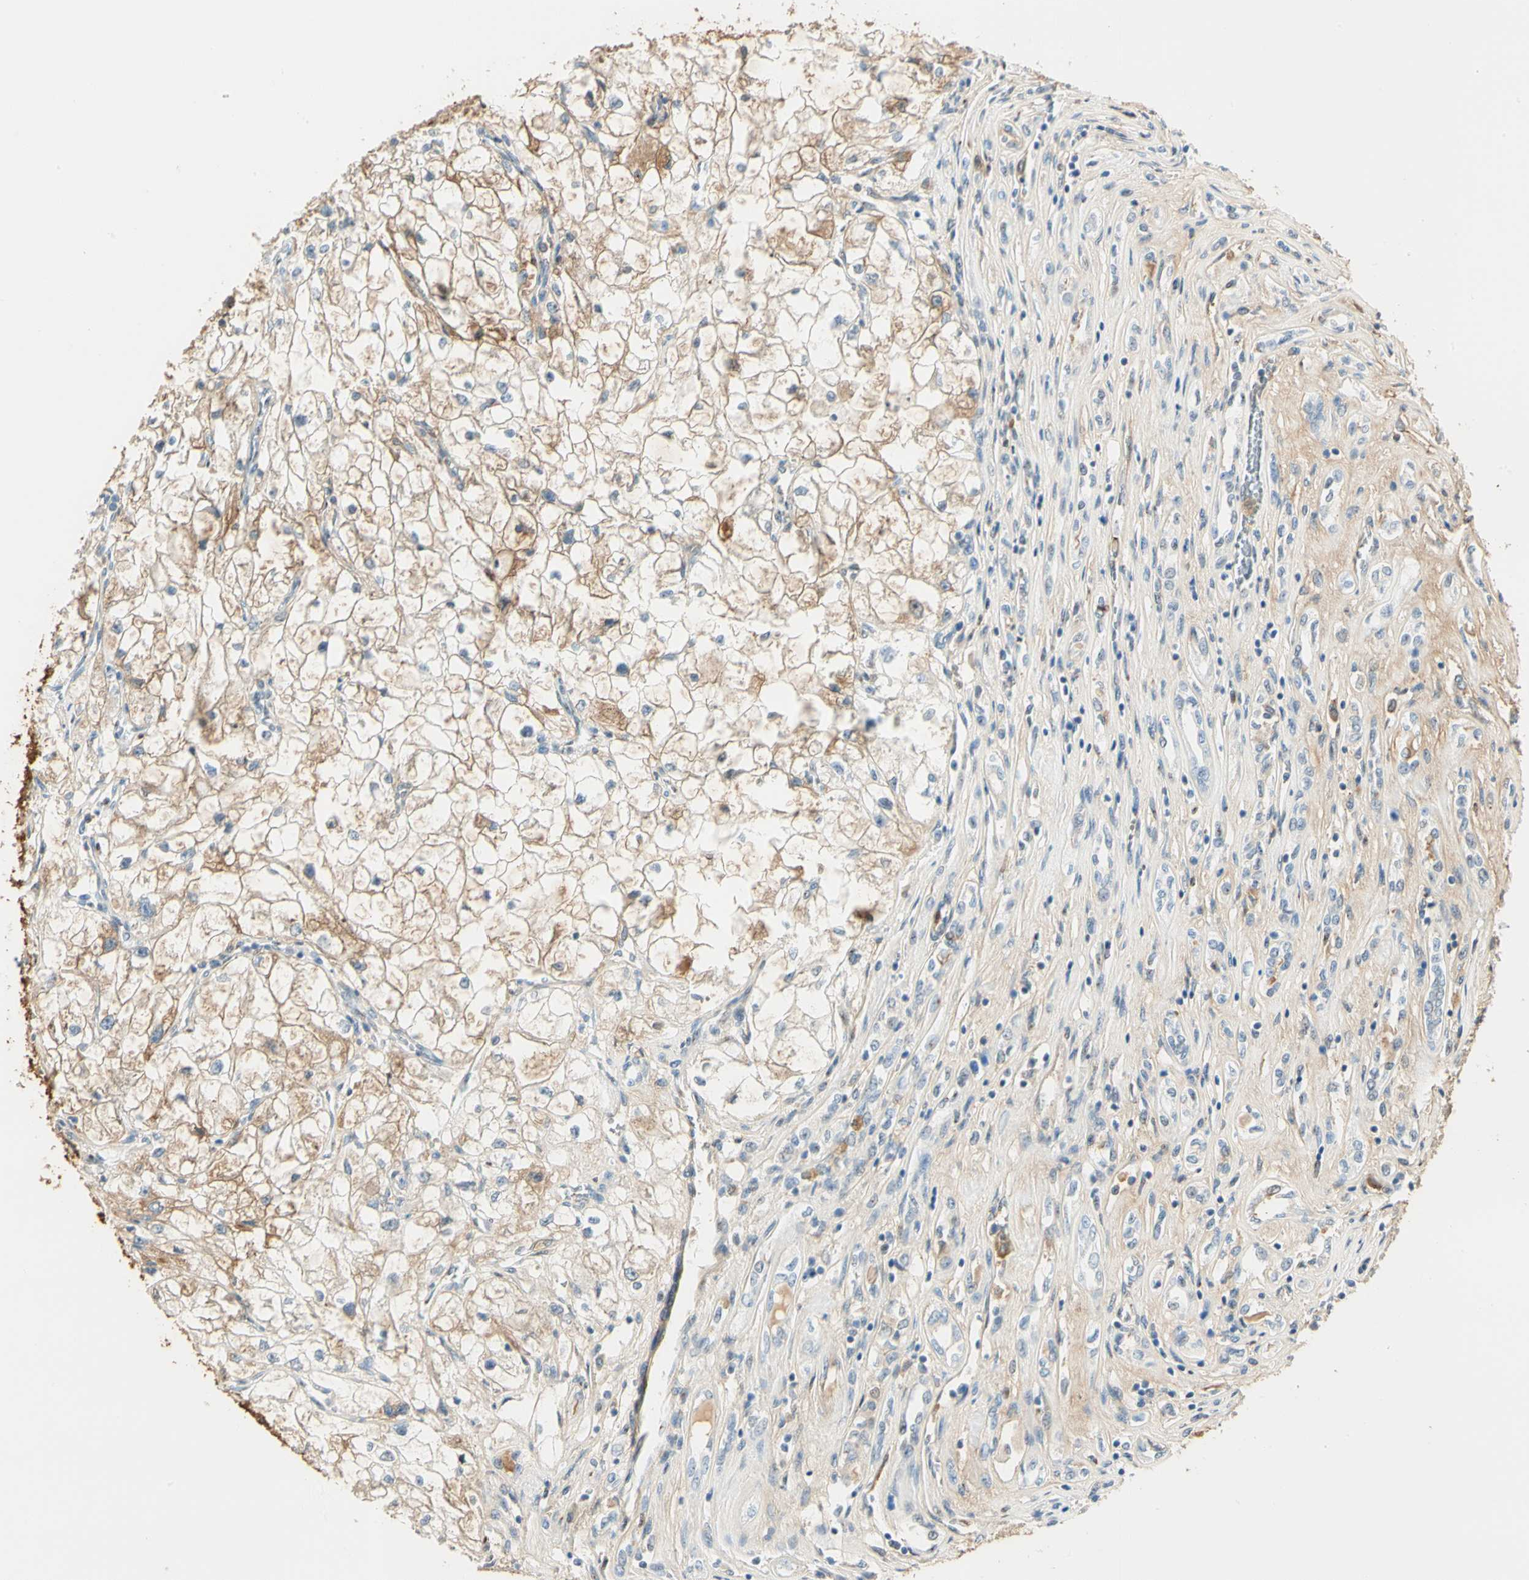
{"staining": {"intensity": "weak", "quantity": ">75%", "location": "cytoplasmic/membranous"}, "tissue": "renal cancer", "cell_type": "Tumor cells", "image_type": "cancer", "snomed": [{"axis": "morphology", "description": "Adenocarcinoma, NOS"}, {"axis": "topography", "description": "Kidney"}], "caption": "High-magnification brightfield microscopy of renal cancer stained with DAB (brown) and counterstained with hematoxylin (blue). tumor cells exhibit weak cytoplasmic/membranous expression is seen in approximately>75% of cells.", "gene": "LAMB3", "patient": {"sex": "female", "age": 70}}